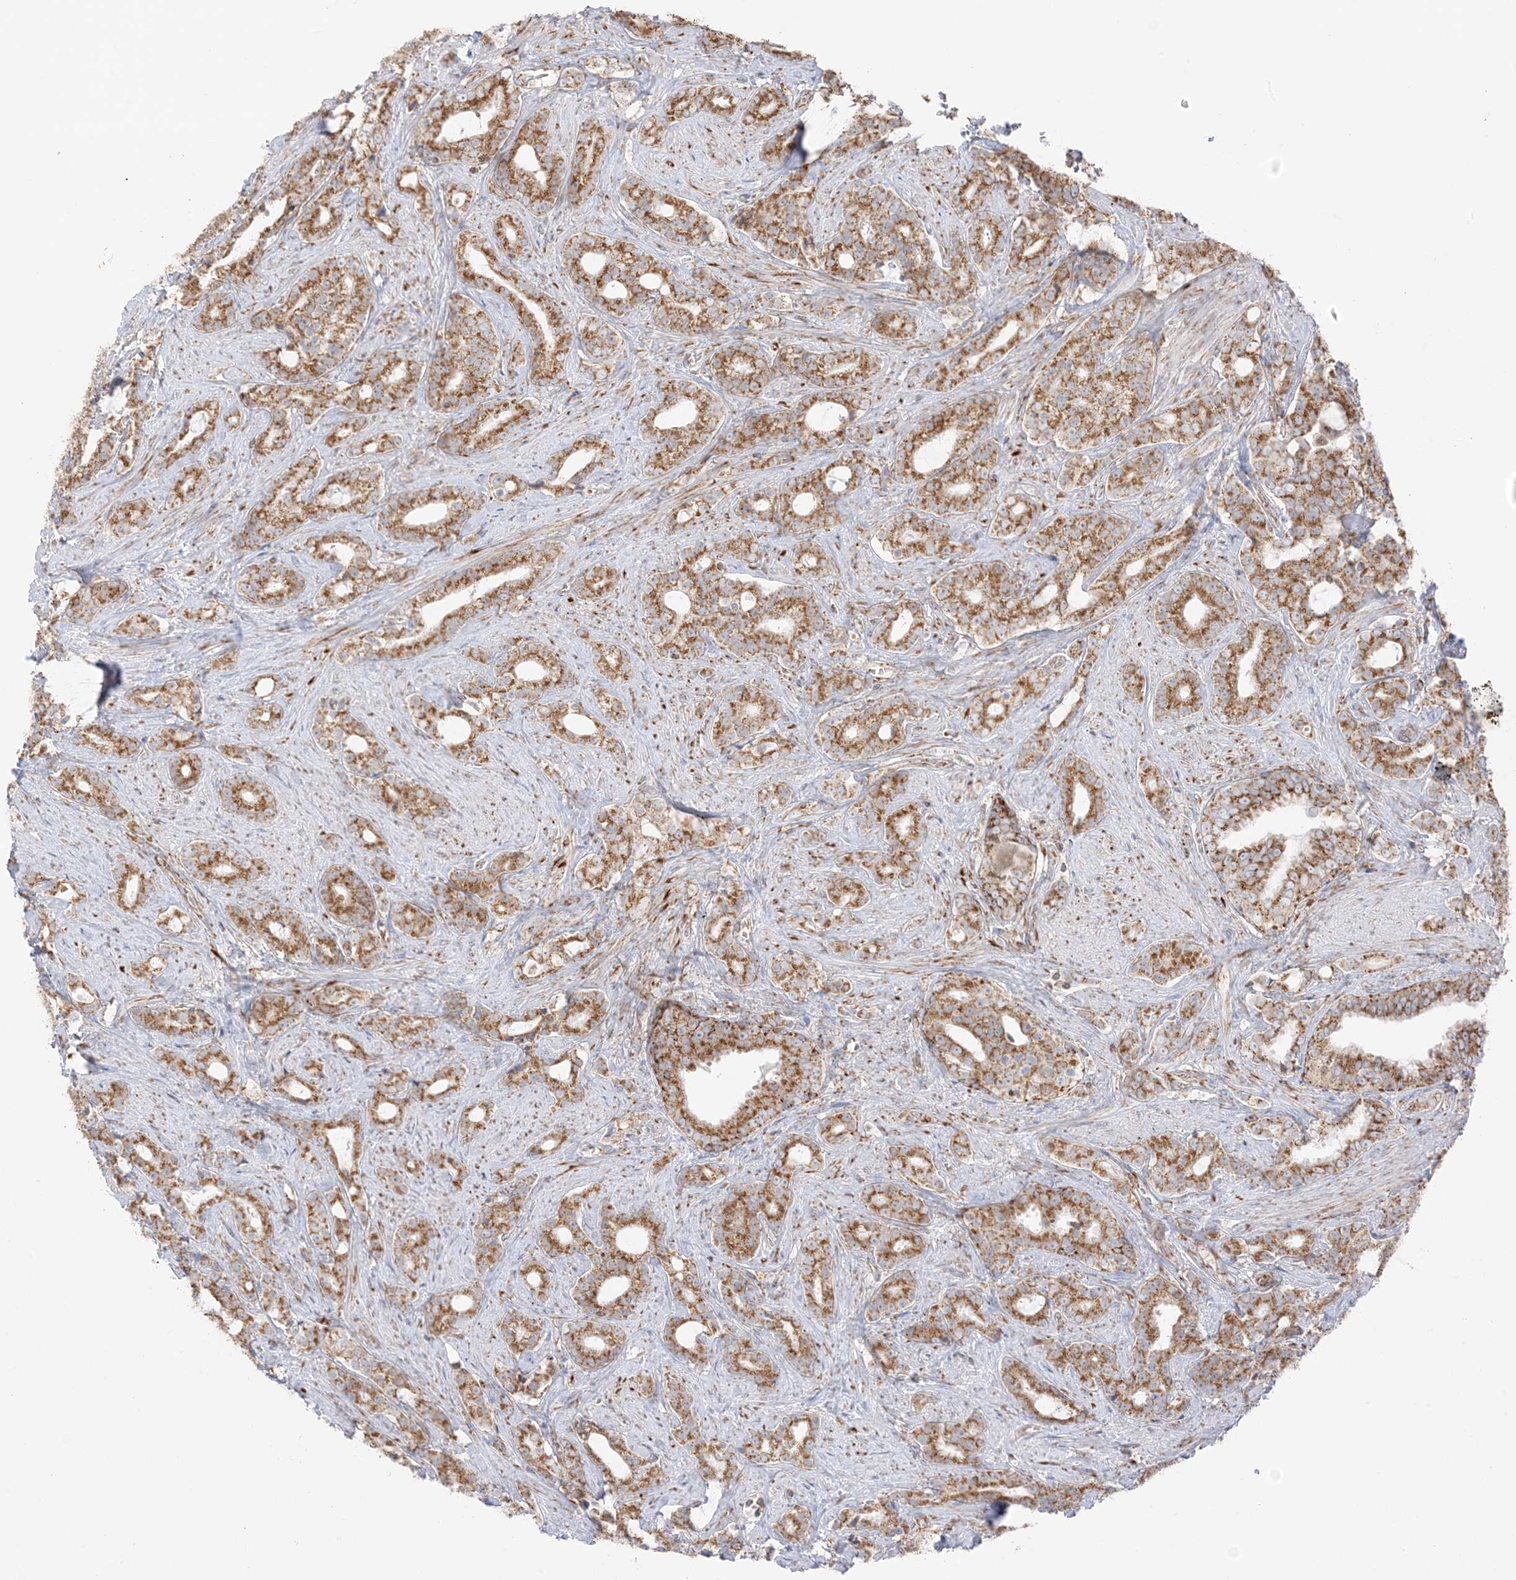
{"staining": {"intensity": "strong", "quantity": ">75%", "location": "cytoplasmic/membranous"}, "tissue": "prostate cancer", "cell_type": "Tumor cells", "image_type": "cancer", "snomed": [{"axis": "morphology", "description": "Adenocarcinoma, High grade"}, {"axis": "topography", "description": "Prostate and seminal vesicle, NOS"}], "caption": "Immunohistochemical staining of human prostate cancer demonstrates high levels of strong cytoplasmic/membranous protein expression in approximately >75% of tumor cells.", "gene": "SLC25A12", "patient": {"sex": "male", "age": 67}}